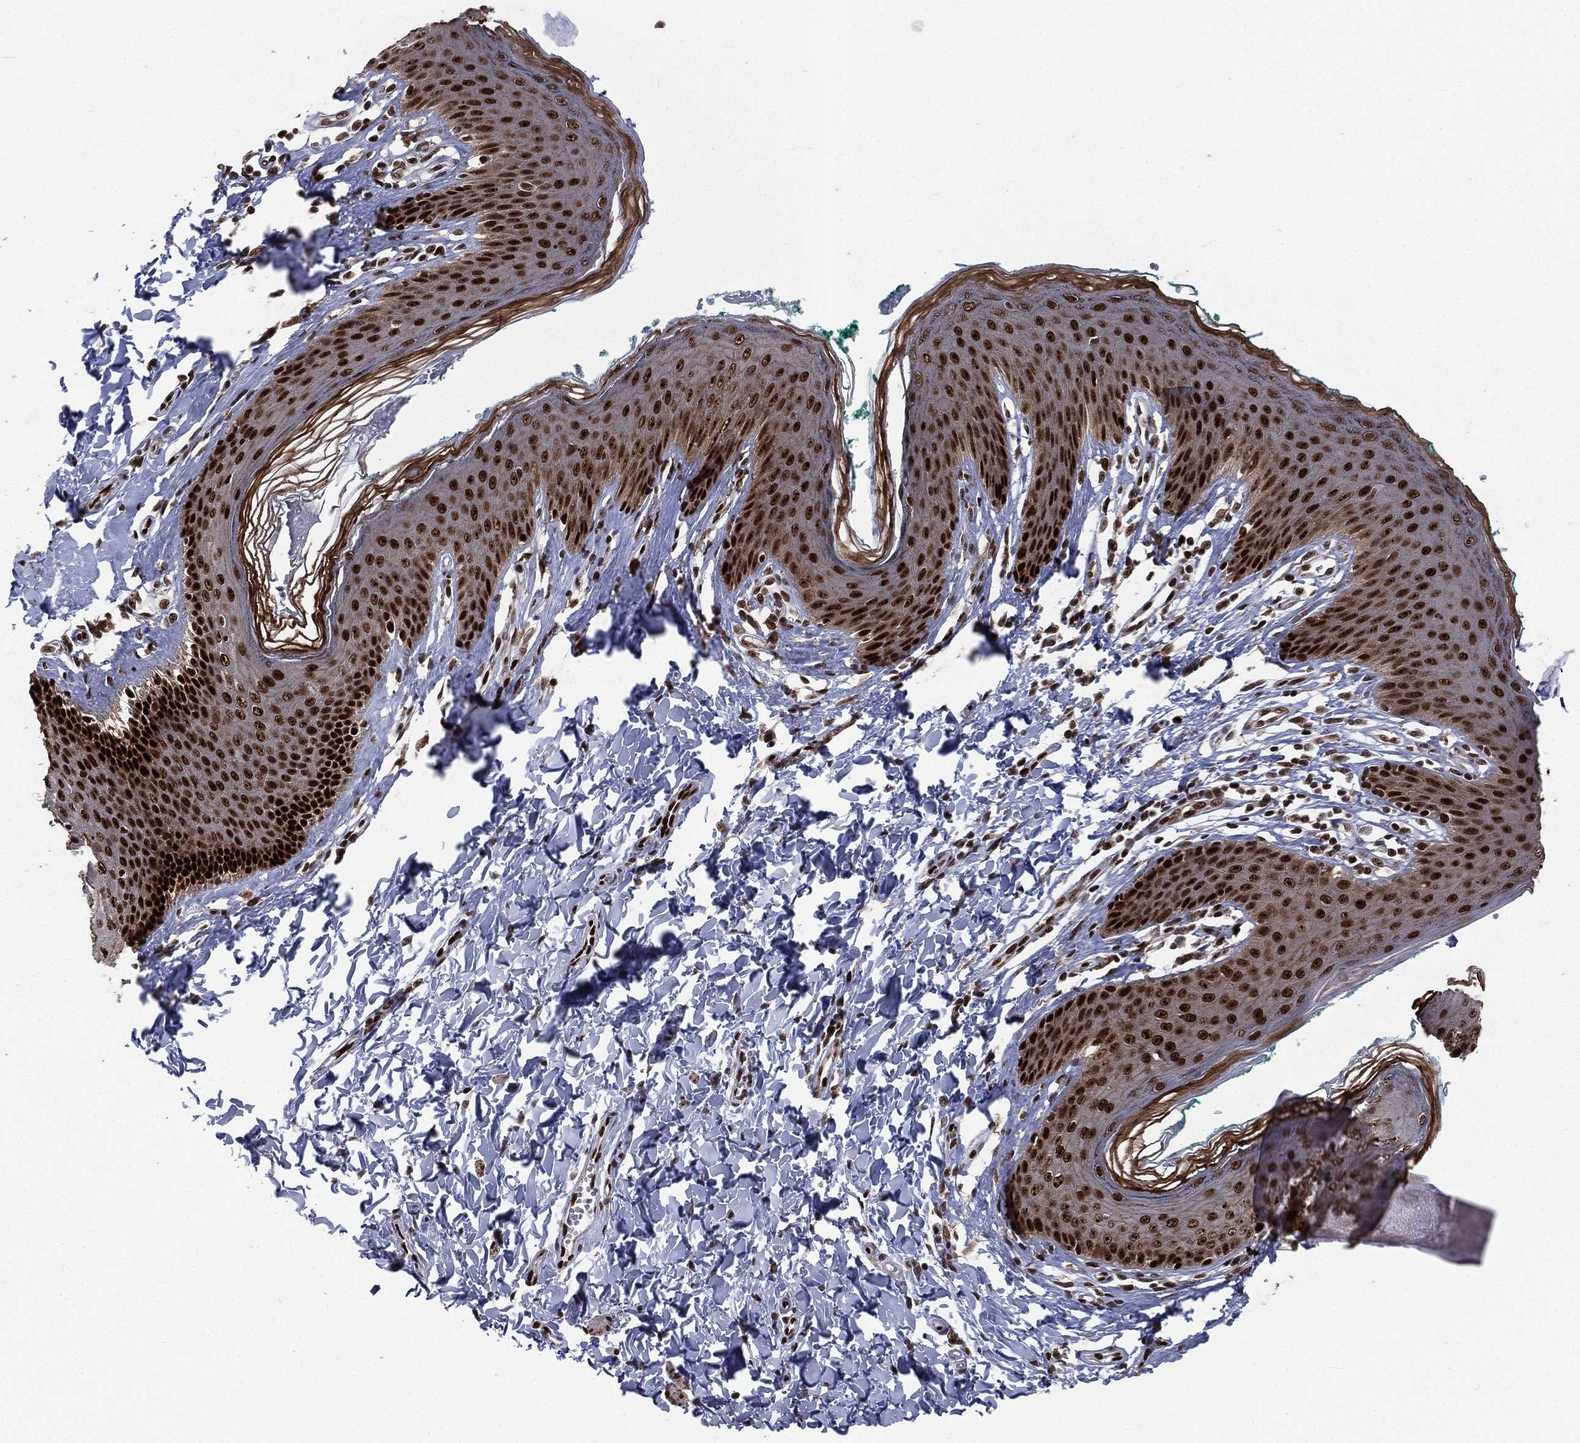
{"staining": {"intensity": "strong", "quantity": ">75%", "location": "nuclear"}, "tissue": "skin", "cell_type": "Epidermal cells", "image_type": "normal", "snomed": [{"axis": "morphology", "description": "Normal tissue, NOS"}, {"axis": "topography", "description": "Vulva"}], "caption": "Approximately >75% of epidermal cells in benign human skin show strong nuclear protein positivity as visualized by brown immunohistochemical staining.", "gene": "POLB", "patient": {"sex": "female", "age": 66}}